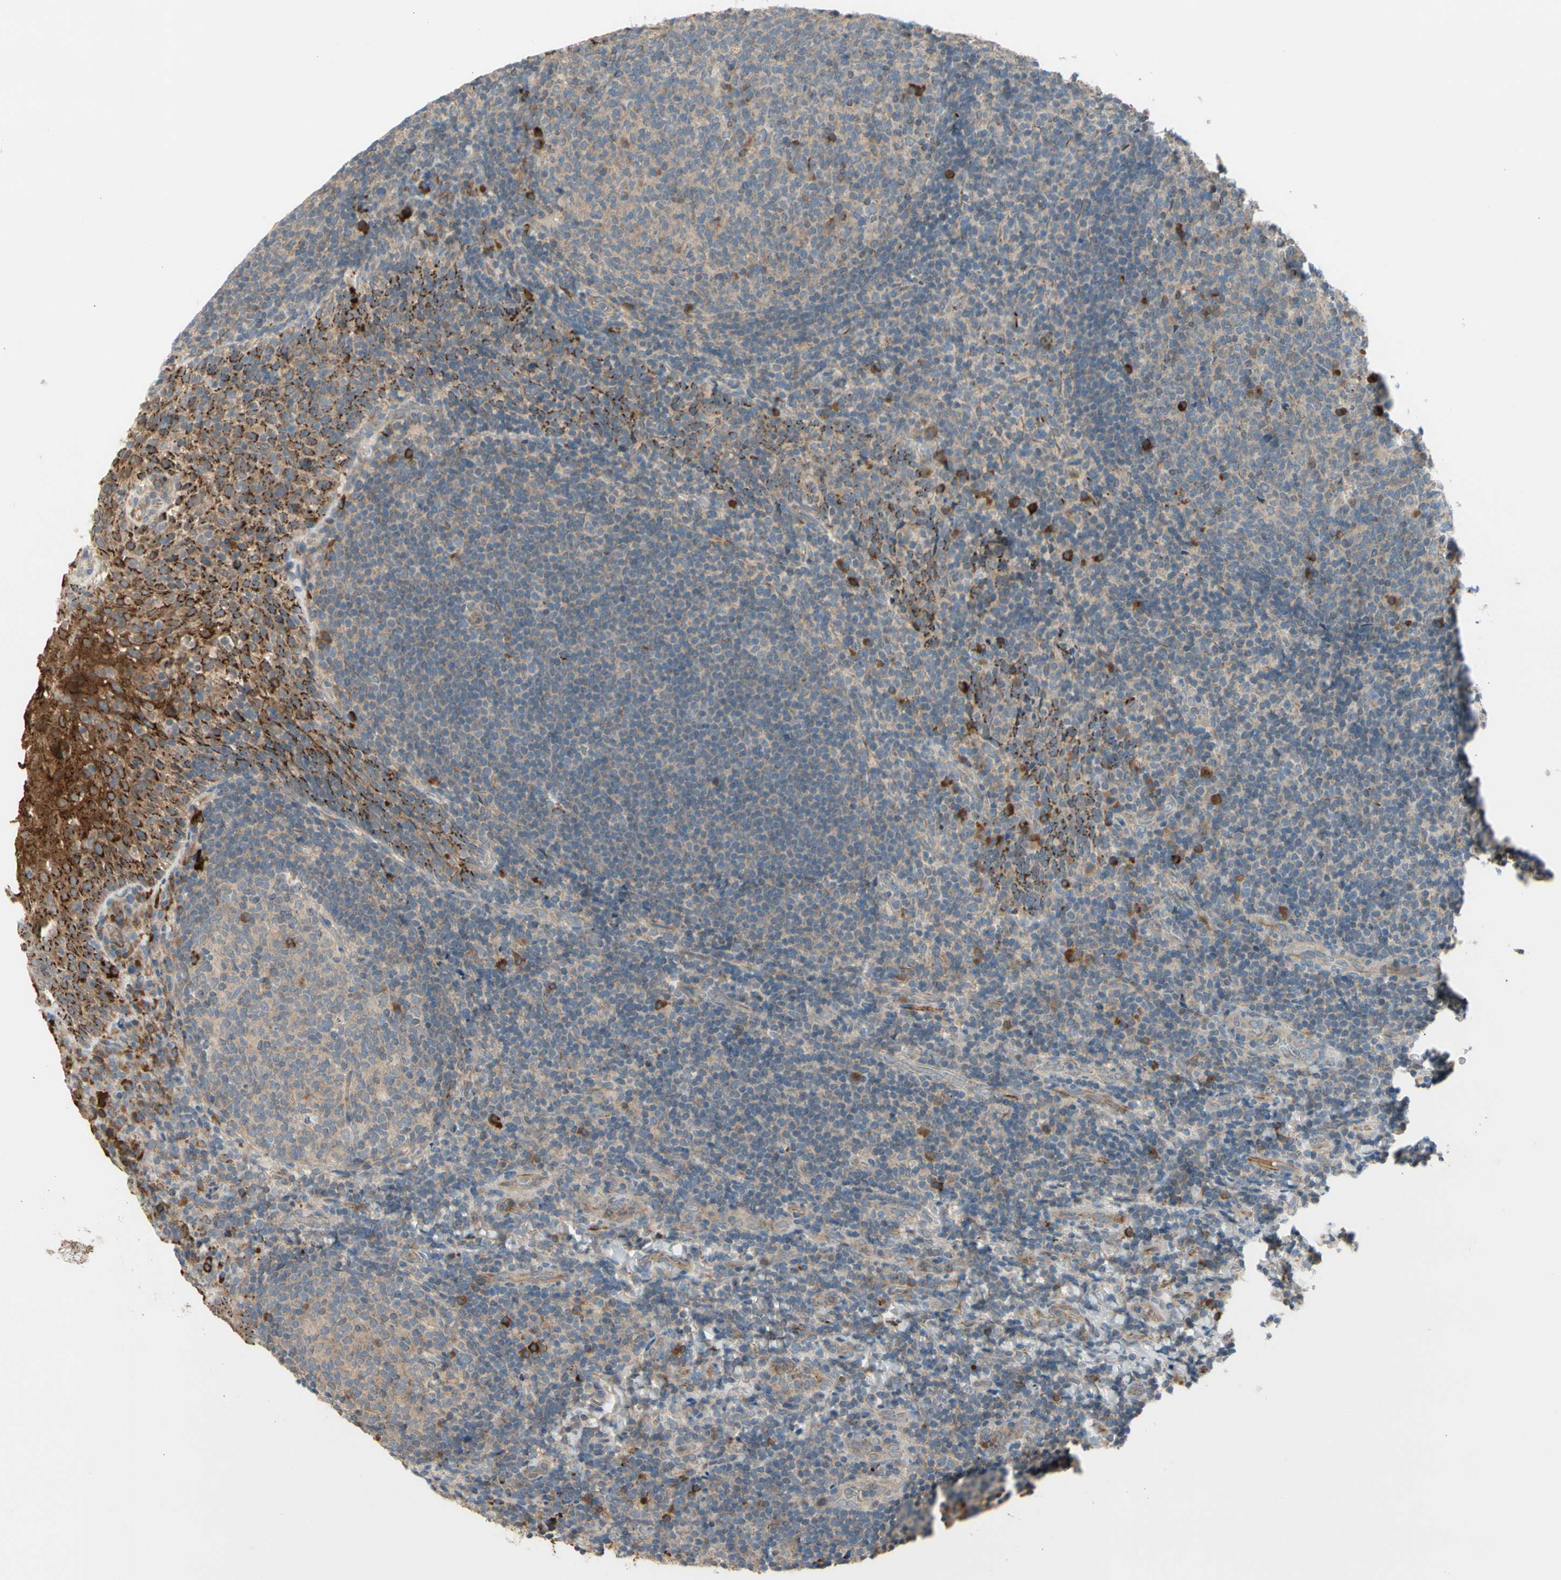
{"staining": {"intensity": "weak", "quantity": ">75%", "location": "cytoplasmic/membranous"}, "tissue": "tonsil", "cell_type": "Germinal center cells", "image_type": "normal", "snomed": [{"axis": "morphology", "description": "Normal tissue, NOS"}, {"axis": "topography", "description": "Tonsil"}], "caption": "Tonsil stained for a protein (brown) exhibits weak cytoplasmic/membranous positive positivity in about >75% of germinal center cells.", "gene": "GALNT5", "patient": {"sex": "male", "age": 17}}